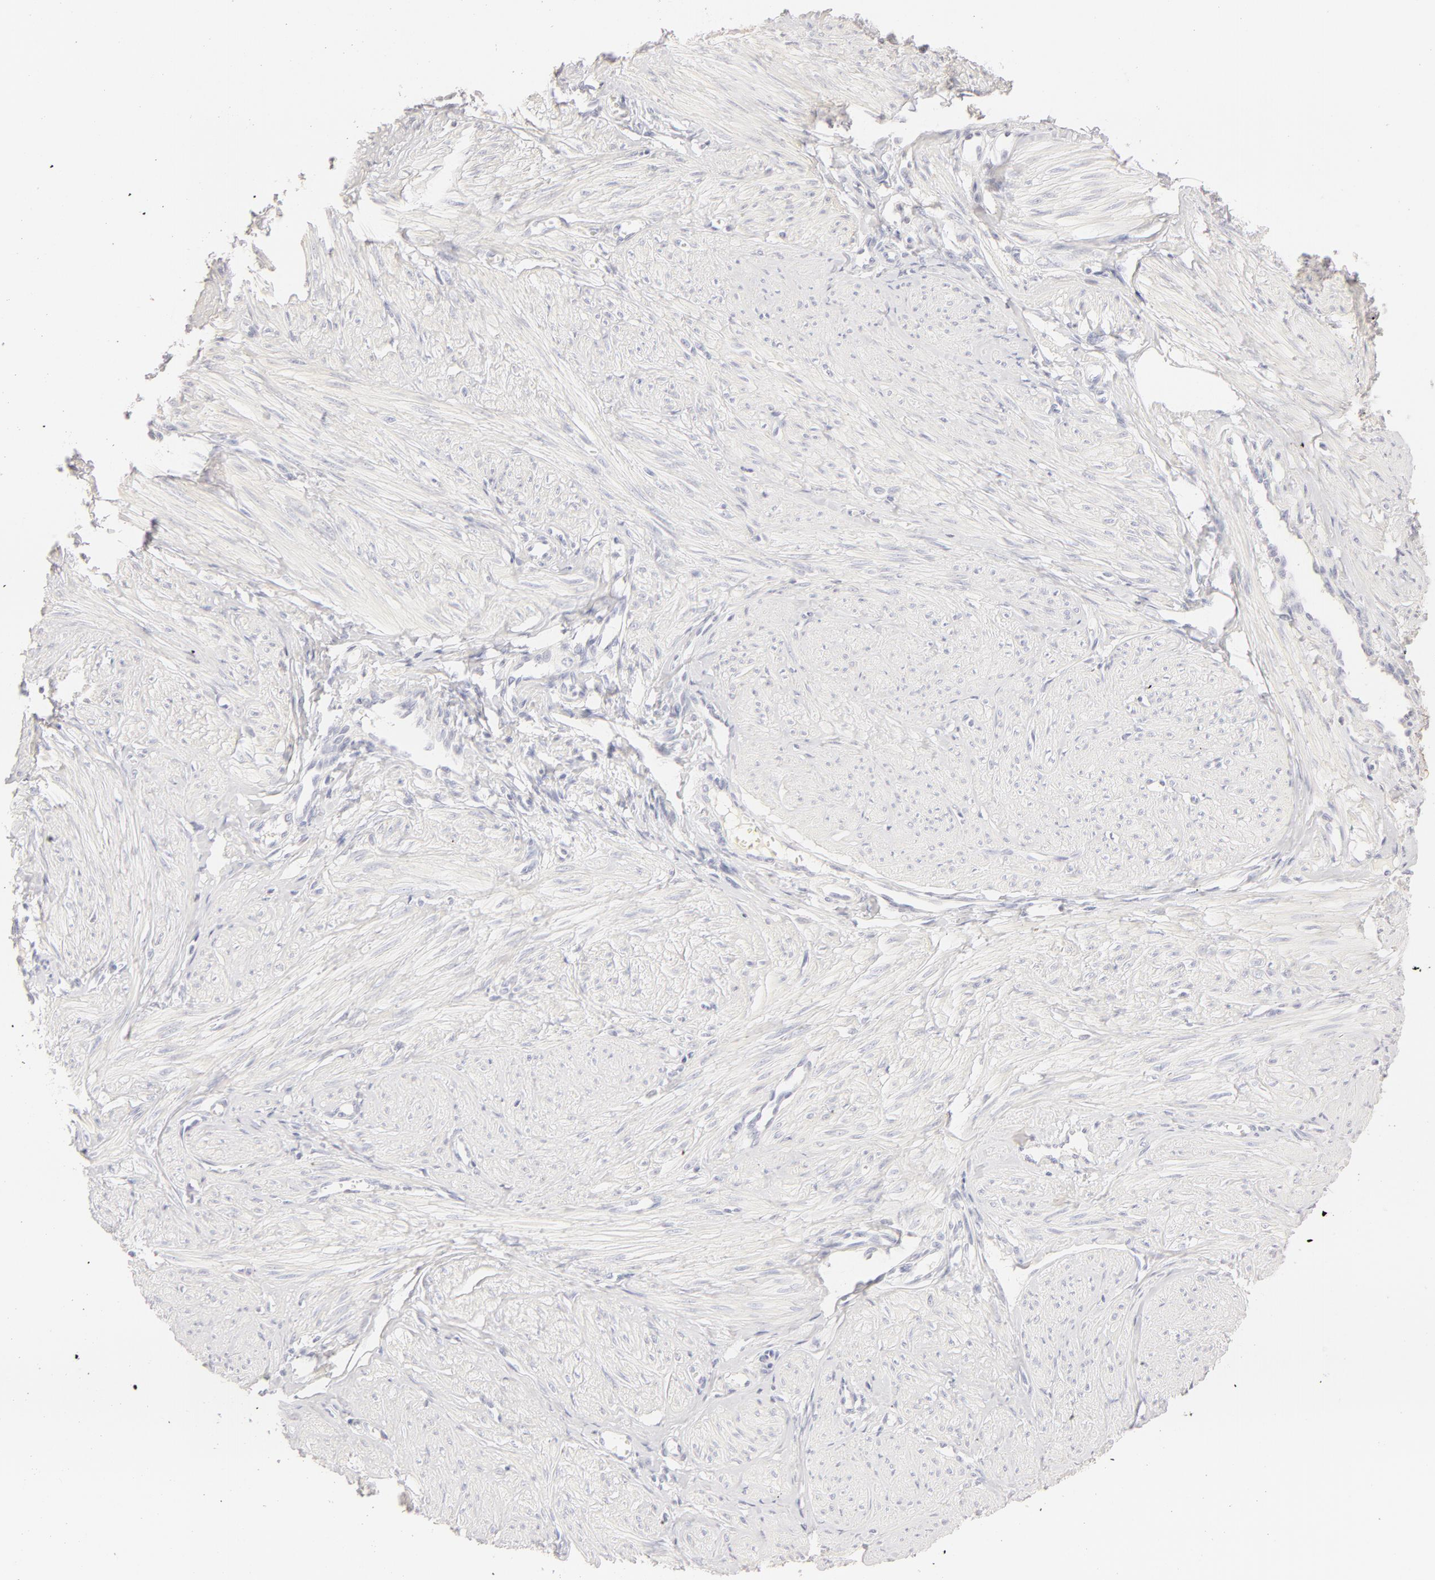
{"staining": {"intensity": "negative", "quantity": "none", "location": "none"}, "tissue": "smooth muscle", "cell_type": "Smooth muscle cells", "image_type": "normal", "snomed": [{"axis": "morphology", "description": "Normal tissue, NOS"}, {"axis": "topography", "description": "Uterus"}], "caption": "DAB (3,3'-diaminobenzidine) immunohistochemical staining of benign human smooth muscle exhibits no significant staining in smooth muscle cells. The staining was performed using DAB to visualize the protein expression in brown, while the nuclei were stained in blue with hematoxylin (Magnification: 20x).", "gene": "LGALS7B", "patient": {"sex": "female", "age": 45}}